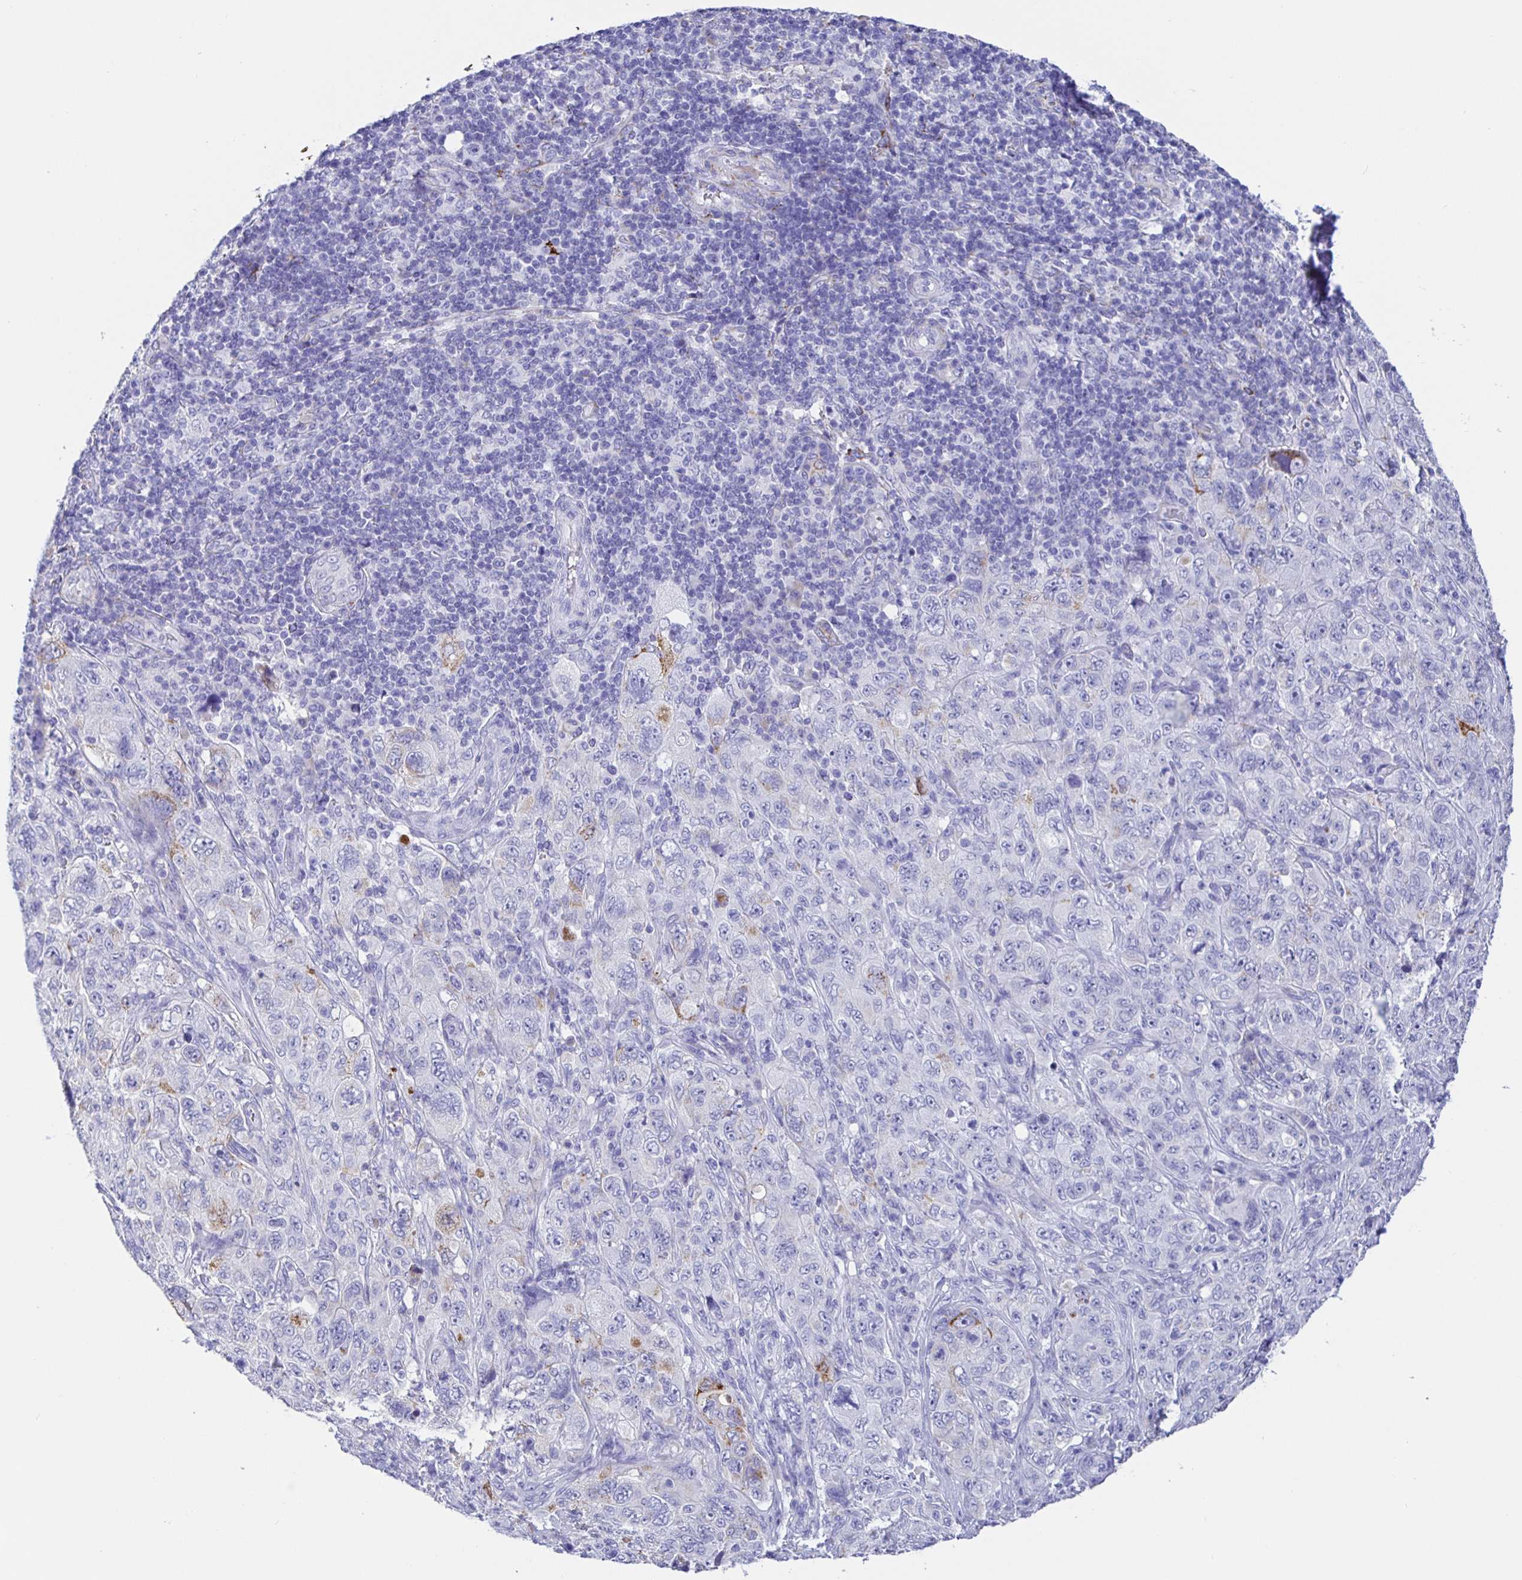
{"staining": {"intensity": "moderate", "quantity": "<25%", "location": "cytoplasmic/membranous"}, "tissue": "pancreatic cancer", "cell_type": "Tumor cells", "image_type": "cancer", "snomed": [{"axis": "morphology", "description": "Adenocarcinoma, NOS"}, {"axis": "topography", "description": "Pancreas"}], "caption": "Pancreatic cancer (adenocarcinoma) stained with a brown dye exhibits moderate cytoplasmic/membranous positive staining in about <25% of tumor cells.", "gene": "MAOA", "patient": {"sex": "male", "age": 68}}